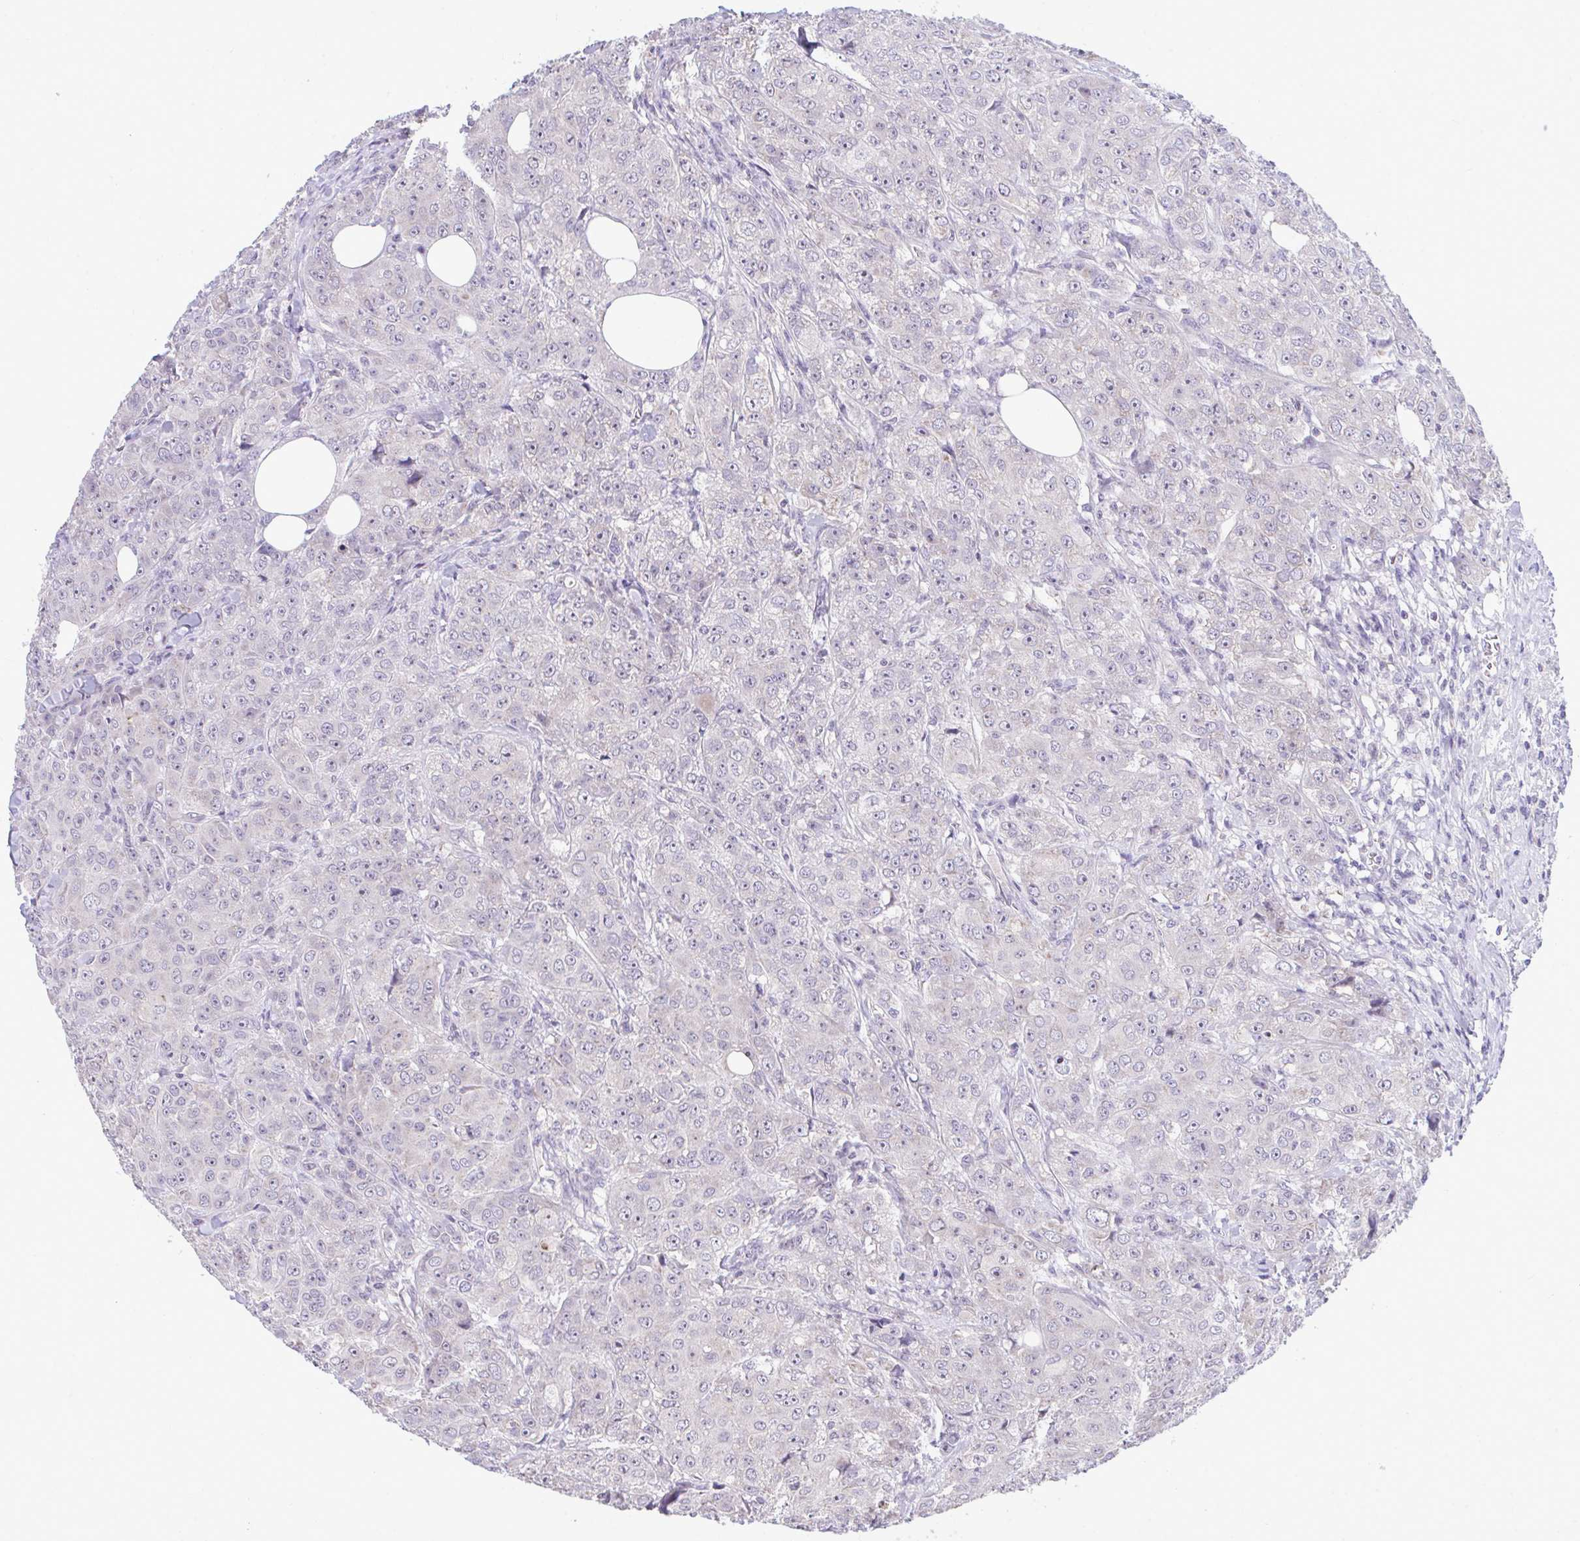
{"staining": {"intensity": "negative", "quantity": "none", "location": "none"}, "tissue": "breast cancer", "cell_type": "Tumor cells", "image_type": "cancer", "snomed": [{"axis": "morphology", "description": "Normal tissue, NOS"}, {"axis": "morphology", "description": "Duct carcinoma"}, {"axis": "topography", "description": "Breast"}], "caption": "Immunohistochemistry (IHC) image of neoplastic tissue: human breast cancer (invasive ductal carcinoma) stained with DAB displays no significant protein staining in tumor cells.", "gene": "PIGK", "patient": {"sex": "female", "age": 43}}